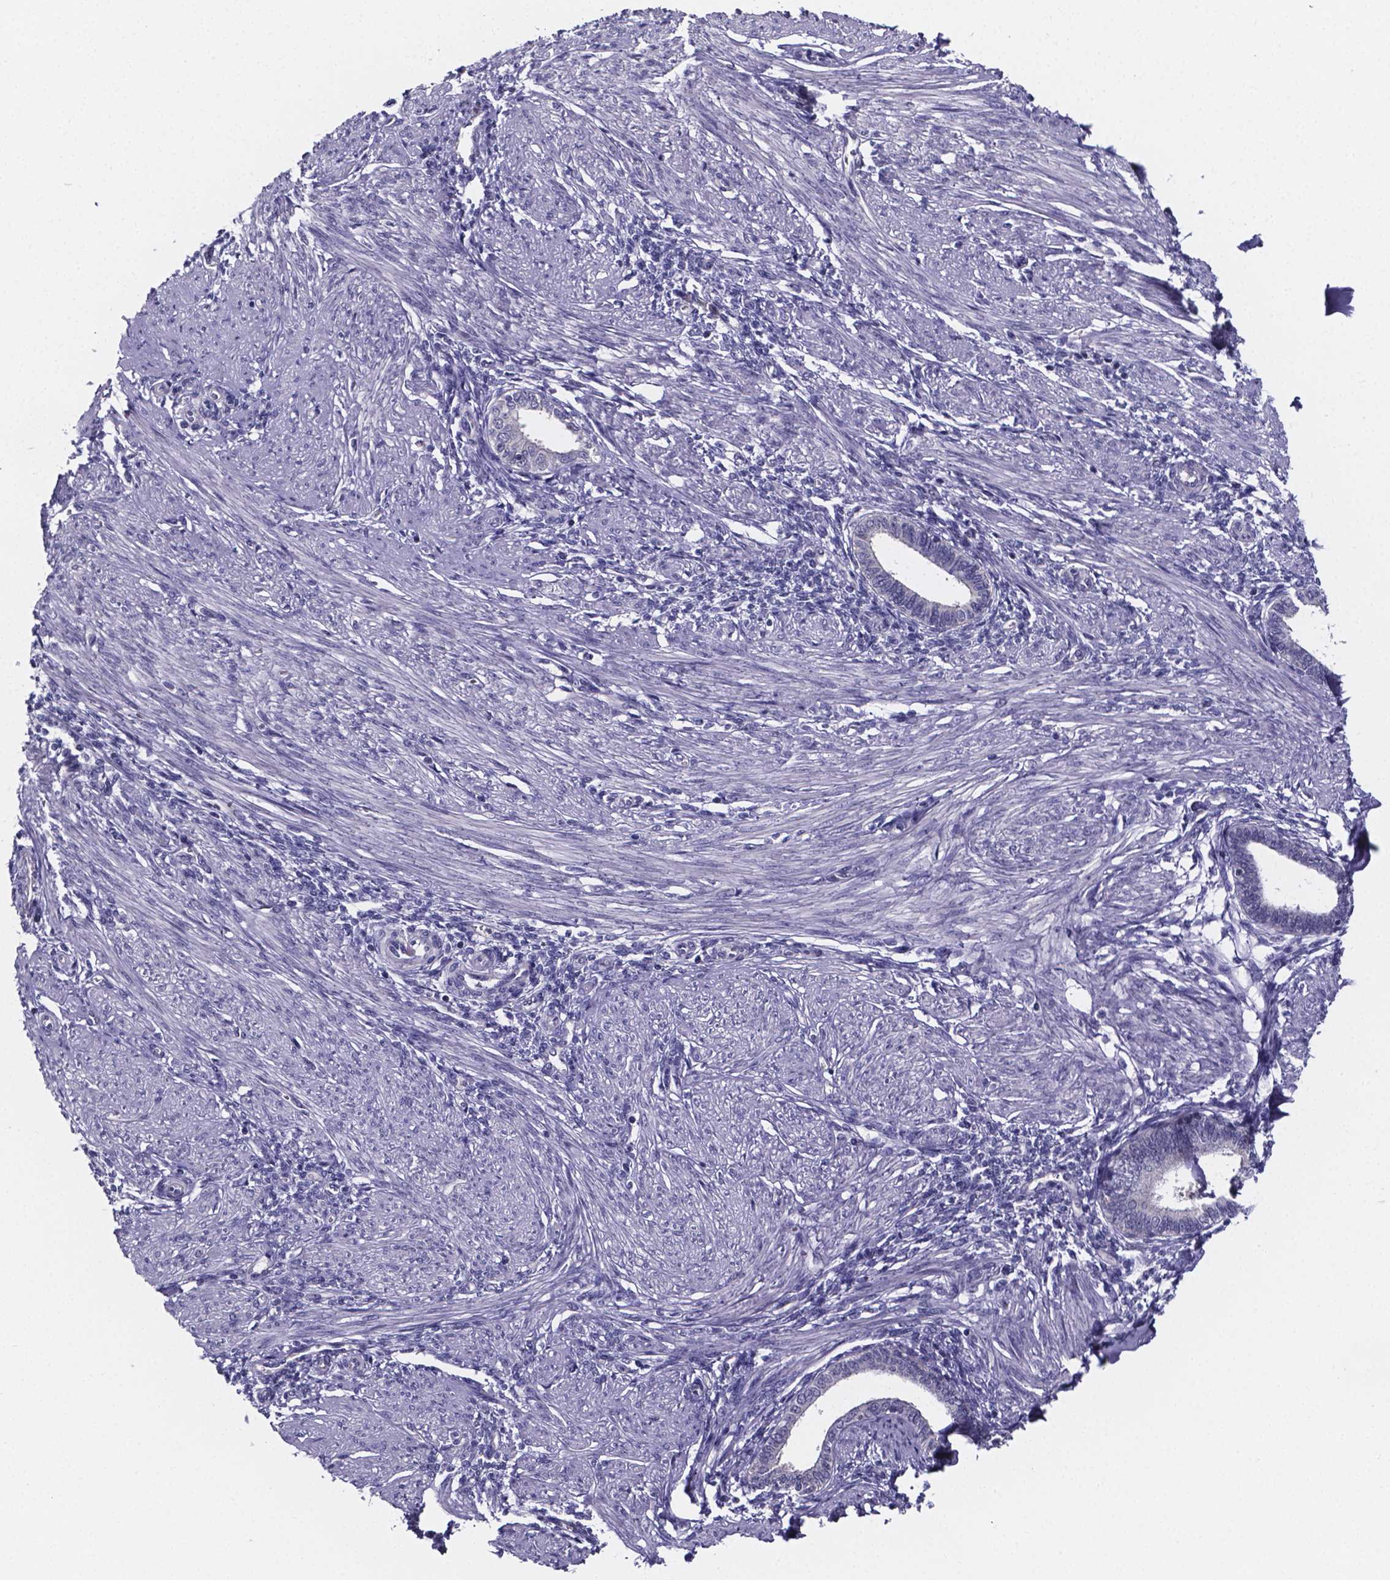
{"staining": {"intensity": "negative", "quantity": "none", "location": "none"}, "tissue": "endometrium", "cell_type": "Cells in endometrial stroma", "image_type": "normal", "snomed": [{"axis": "morphology", "description": "Normal tissue, NOS"}, {"axis": "topography", "description": "Endometrium"}], "caption": "IHC image of benign human endometrium stained for a protein (brown), which demonstrates no positivity in cells in endometrial stroma. (DAB IHC, high magnification).", "gene": "IZUMO1", "patient": {"sex": "female", "age": 42}}